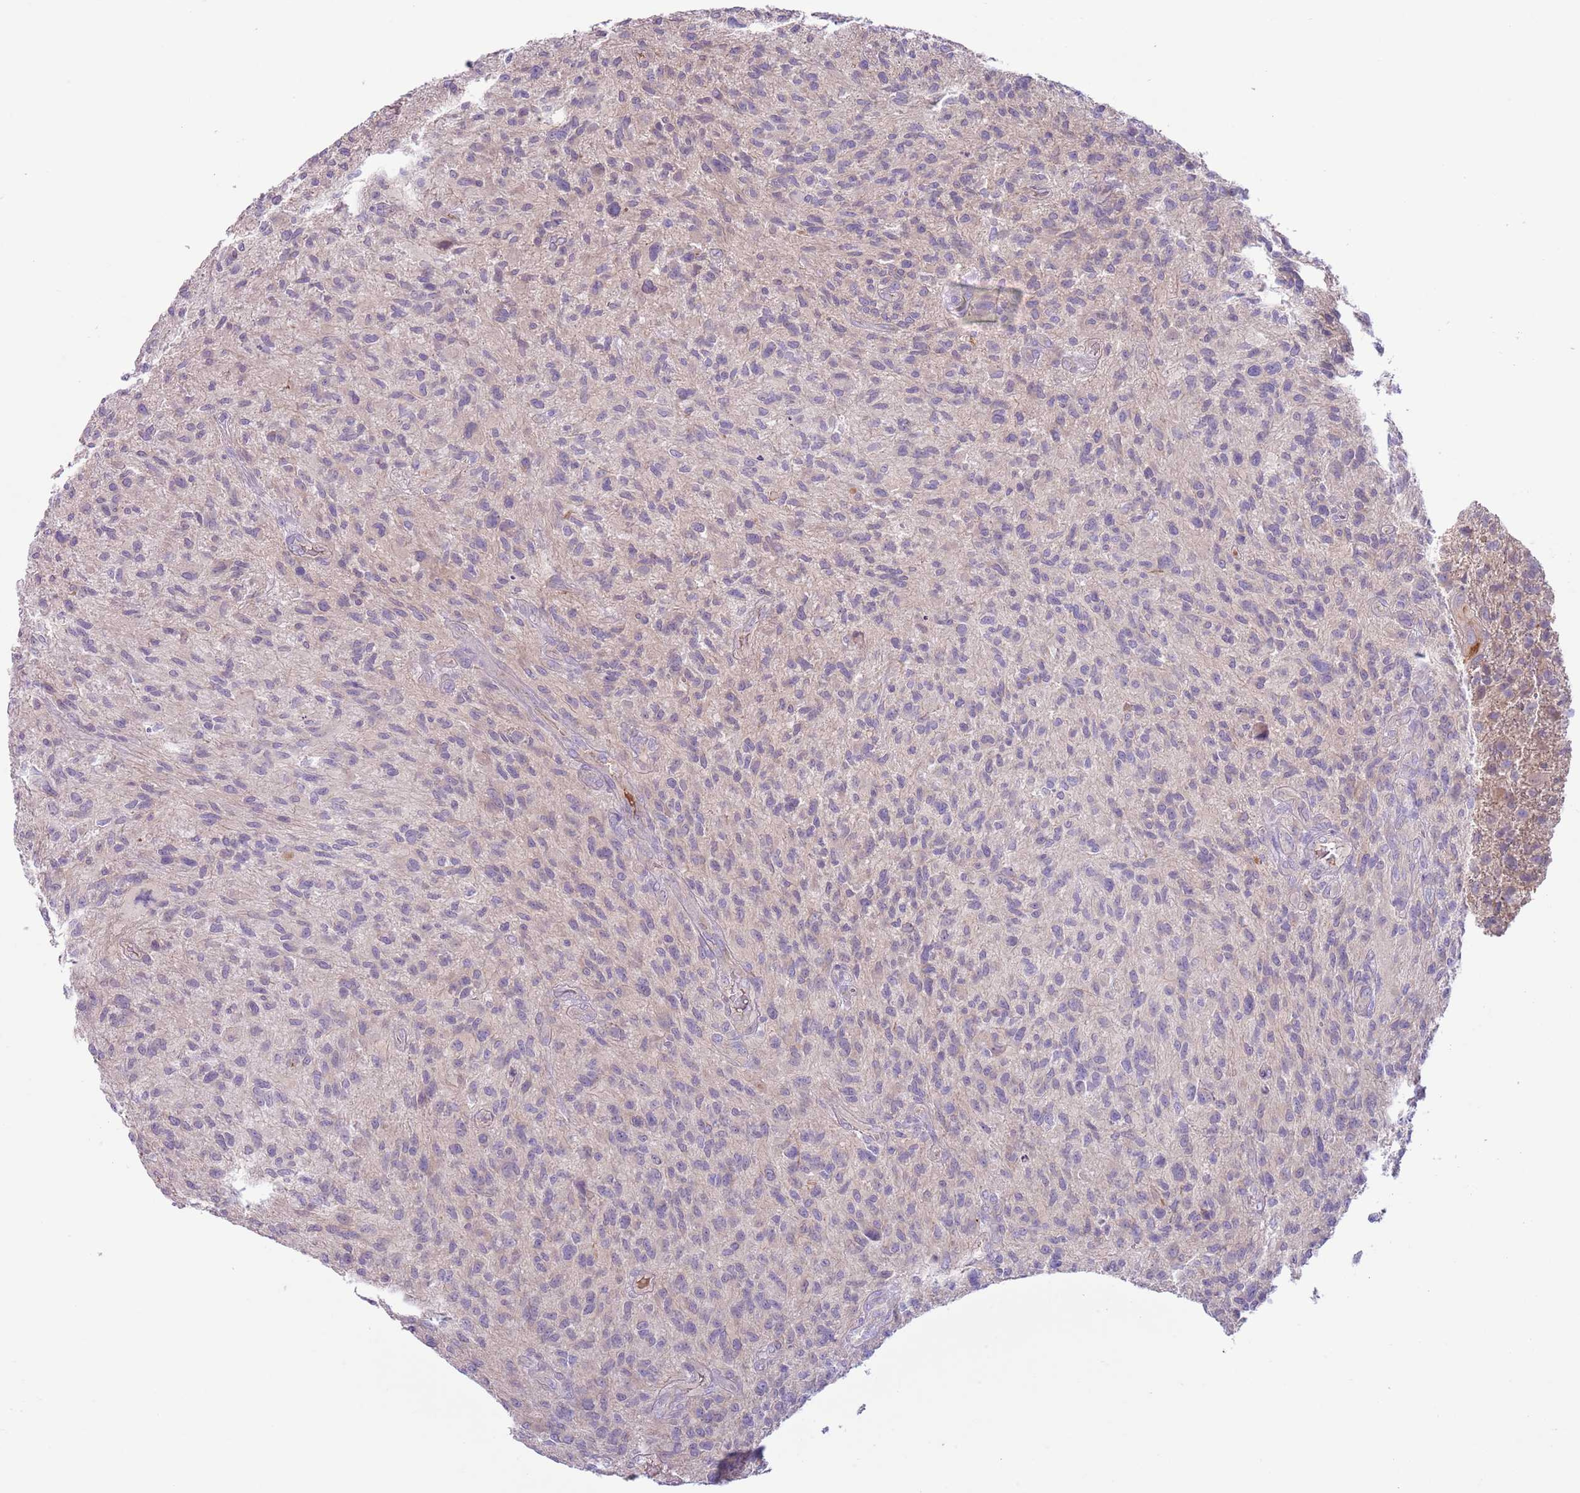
{"staining": {"intensity": "negative", "quantity": "none", "location": "none"}, "tissue": "glioma", "cell_type": "Tumor cells", "image_type": "cancer", "snomed": [{"axis": "morphology", "description": "Glioma, malignant, High grade"}, {"axis": "topography", "description": "Brain"}], "caption": "Micrograph shows no protein expression in tumor cells of glioma tissue.", "gene": "CFH", "patient": {"sex": "male", "age": 47}}